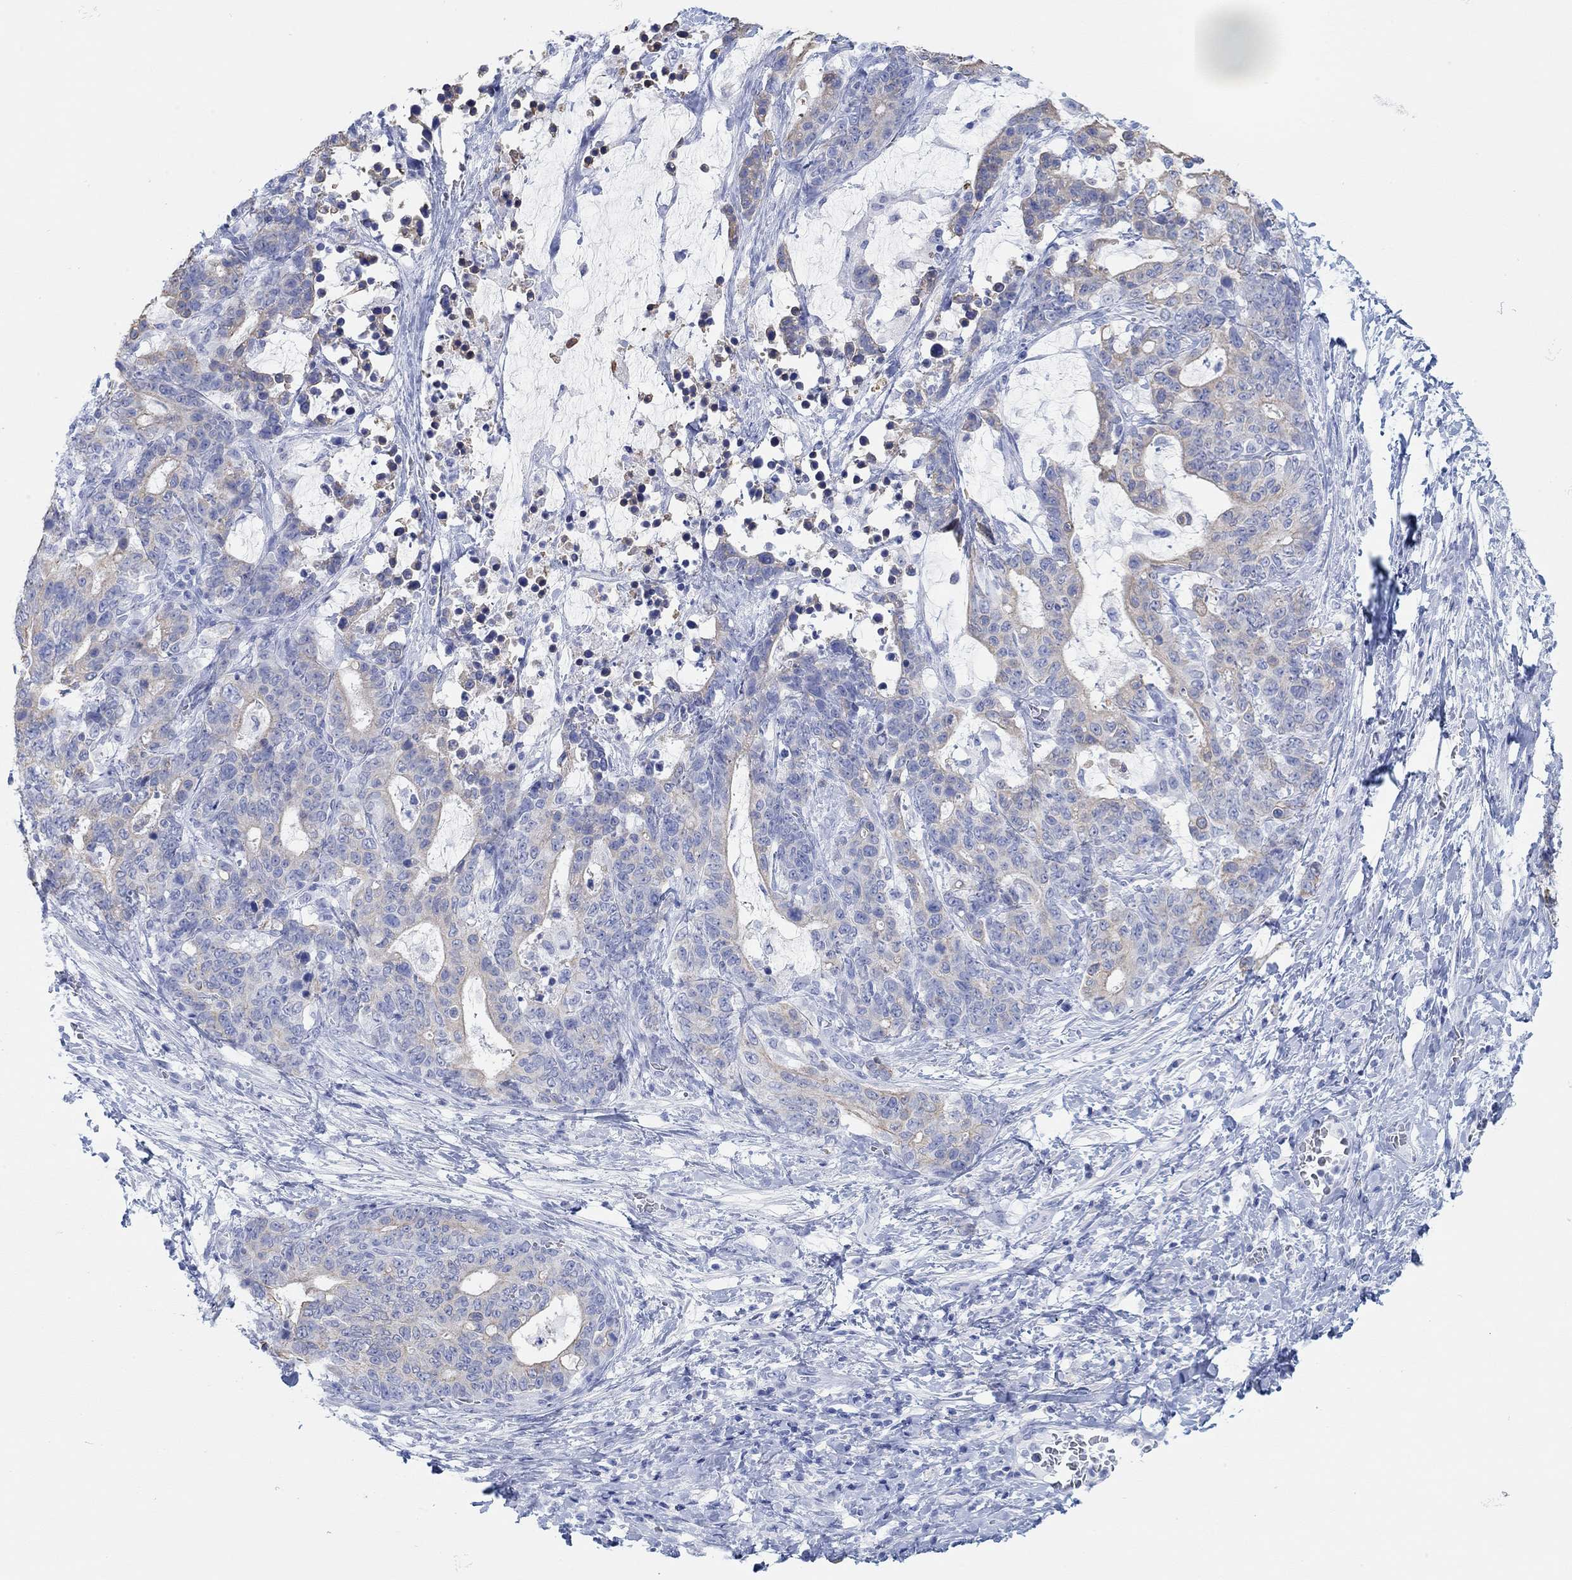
{"staining": {"intensity": "weak", "quantity": "<25%", "location": "cytoplasmic/membranous"}, "tissue": "stomach cancer", "cell_type": "Tumor cells", "image_type": "cancer", "snomed": [{"axis": "morphology", "description": "Normal tissue, NOS"}, {"axis": "morphology", "description": "Adenocarcinoma, NOS"}, {"axis": "topography", "description": "Stomach"}], "caption": "A high-resolution photomicrograph shows IHC staining of stomach cancer, which shows no significant expression in tumor cells.", "gene": "AK8", "patient": {"sex": "female", "age": 64}}